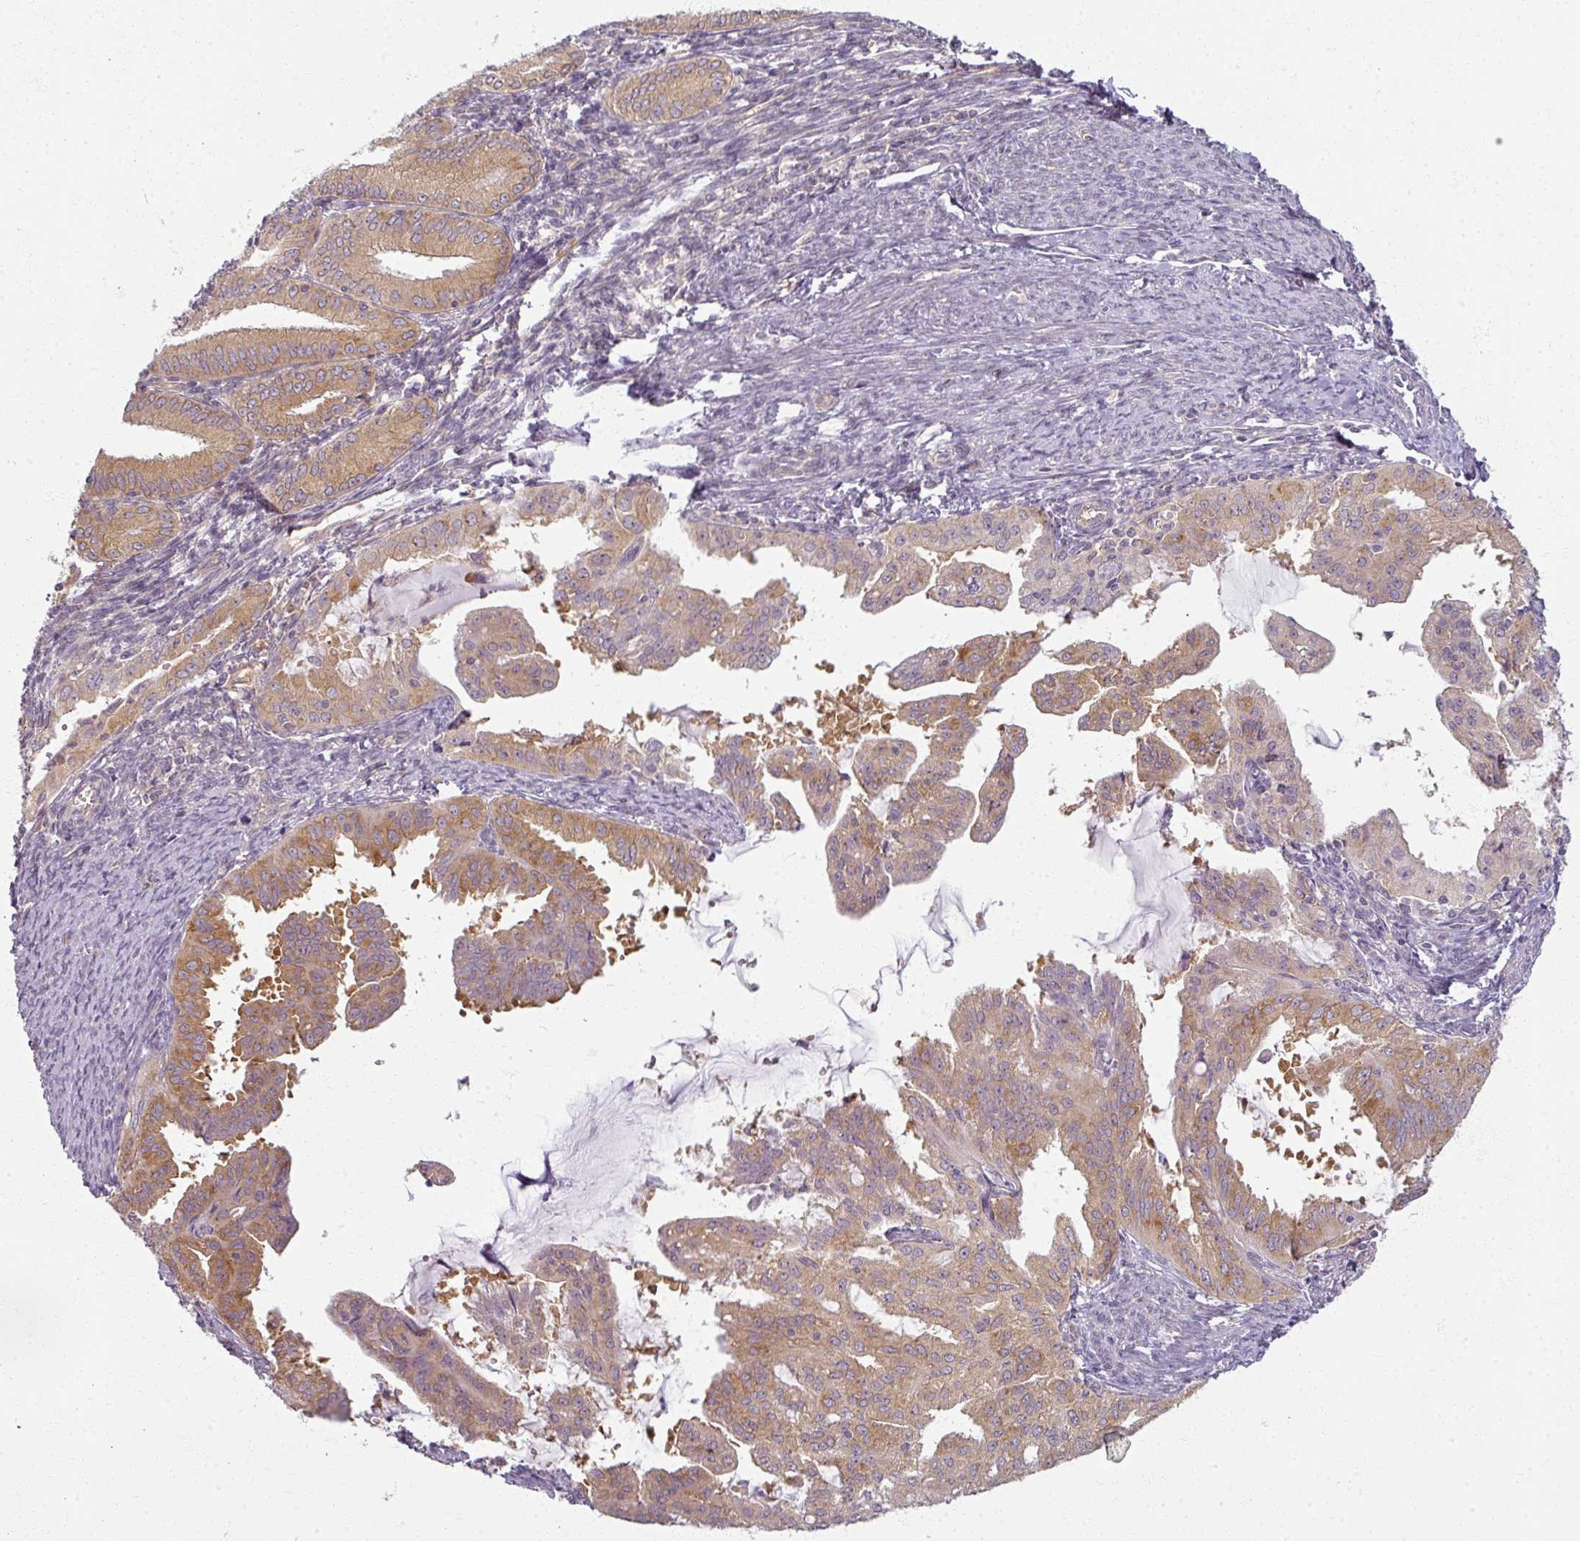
{"staining": {"intensity": "moderate", "quantity": "25%-75%", "location": "cytoplasmic/membranous"}, "tissue": "endometrial cancer", "cell_type": "Tumor cells", "image_type": "cancer", "snomed": [{"axis": "morphology", "description": "Adenocarcinoma, NOS"}, {"axis": "topography", "description": "Endometrium"}], "caption": "DAB immunohistochemical staining of human adenocarcinoma (endometrial) exhibits moderate cytoplasmic/membranous protein staining in approximately 25%-75% of tumor cells.", "gene": "AGPAT4", "patient": {"sex": "female", "age": 70}}